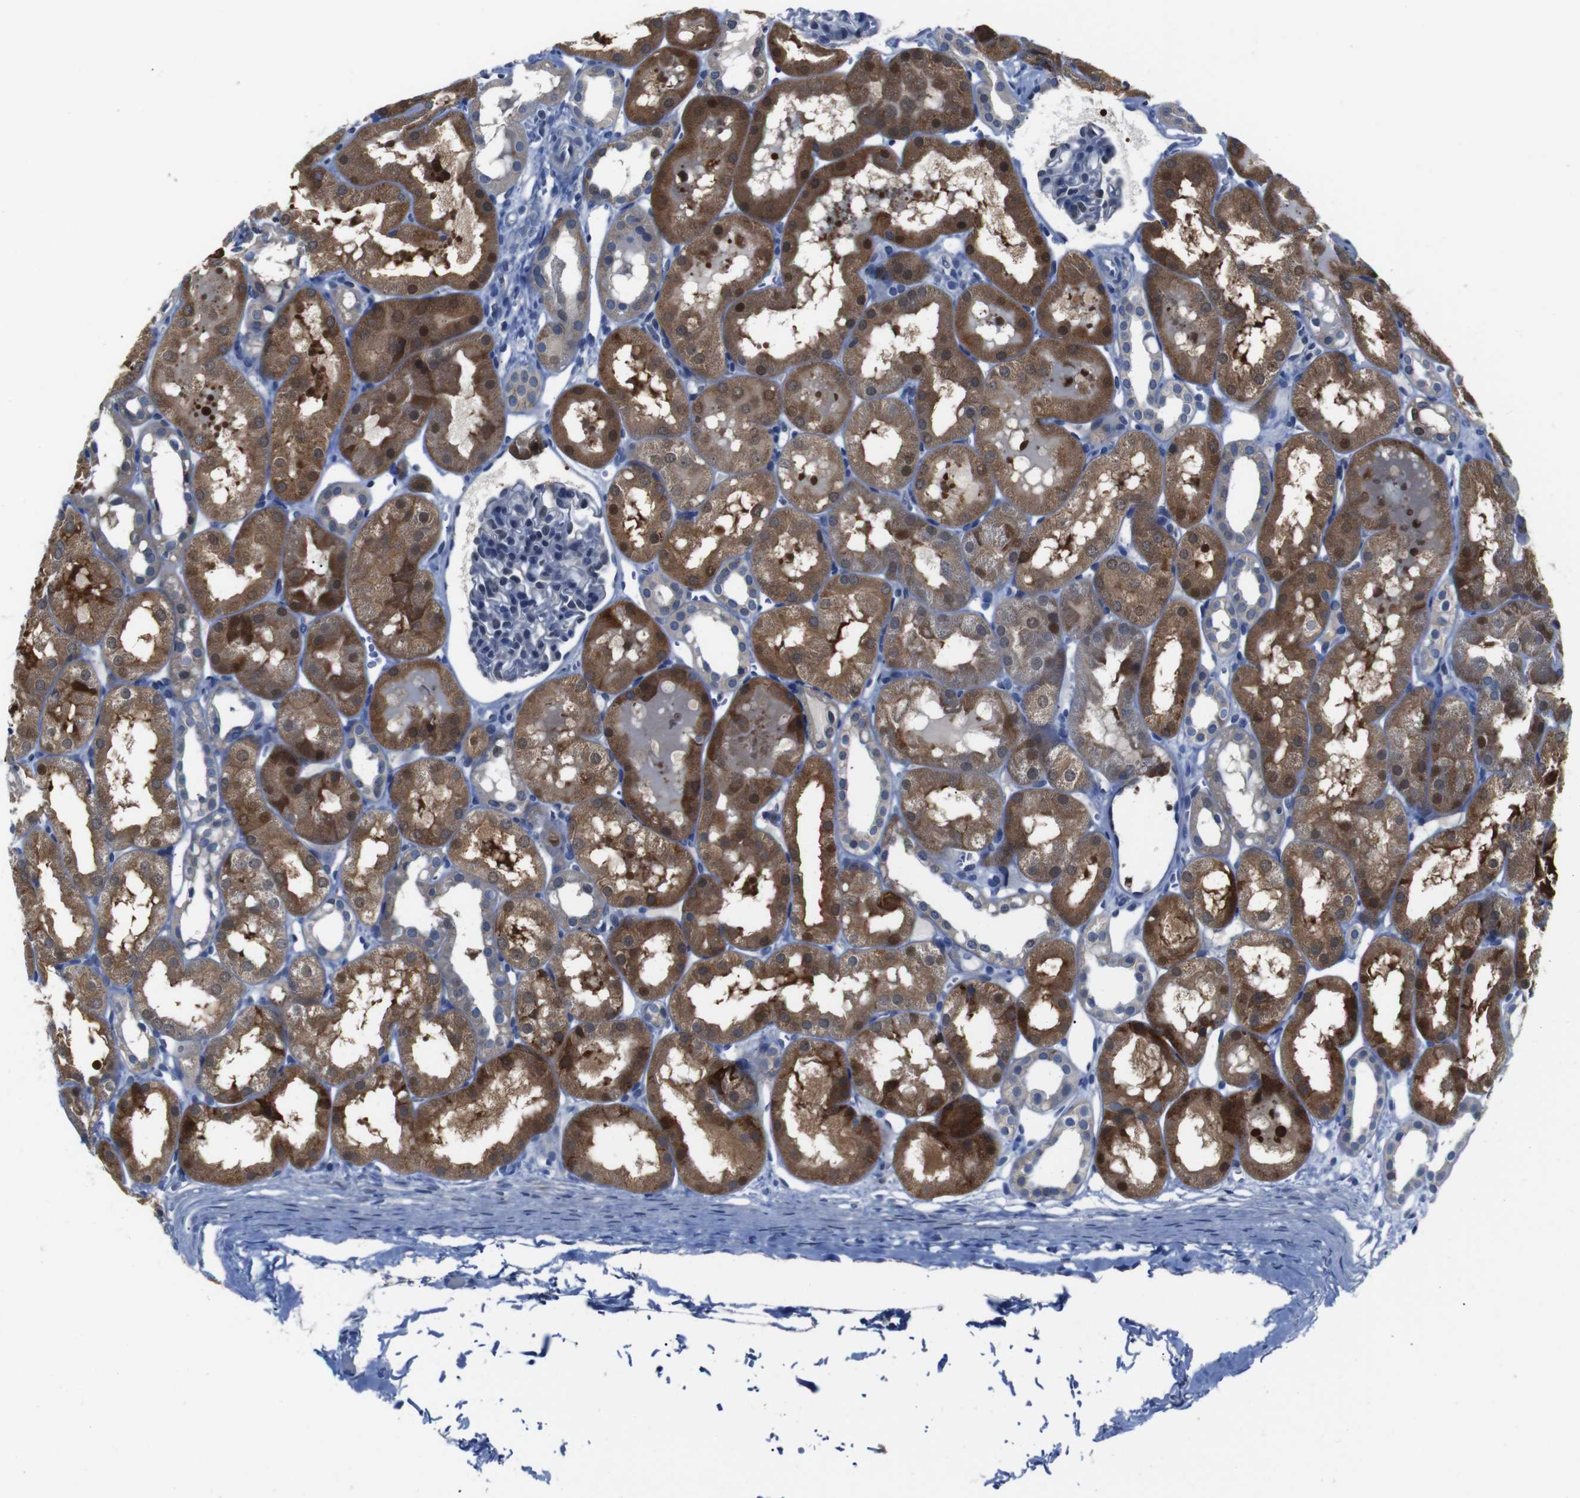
{"staining": {"intensity": "negative", "quantity": "none", "location": "none"}, "tissue": "kidney", "cell_type": "Cells in glomeruli", "image_type": "normal", "snomed": [{"axis": "morphology", "description": "Normal tissue, NOS"}, {"axis": "topography", "description": "Kidney"}, {"axis": "topography", "description": "Urinary bladder"}], "caption": "This photomicrograph is of benign kidney stained with immunohistochemistry to label a protein in brown with the nuclei are counter-stained blue. There is no expression in cells in glomeruli.", "gene": "SEMA4B", "patient": {"sex": "male", "age": 16}}